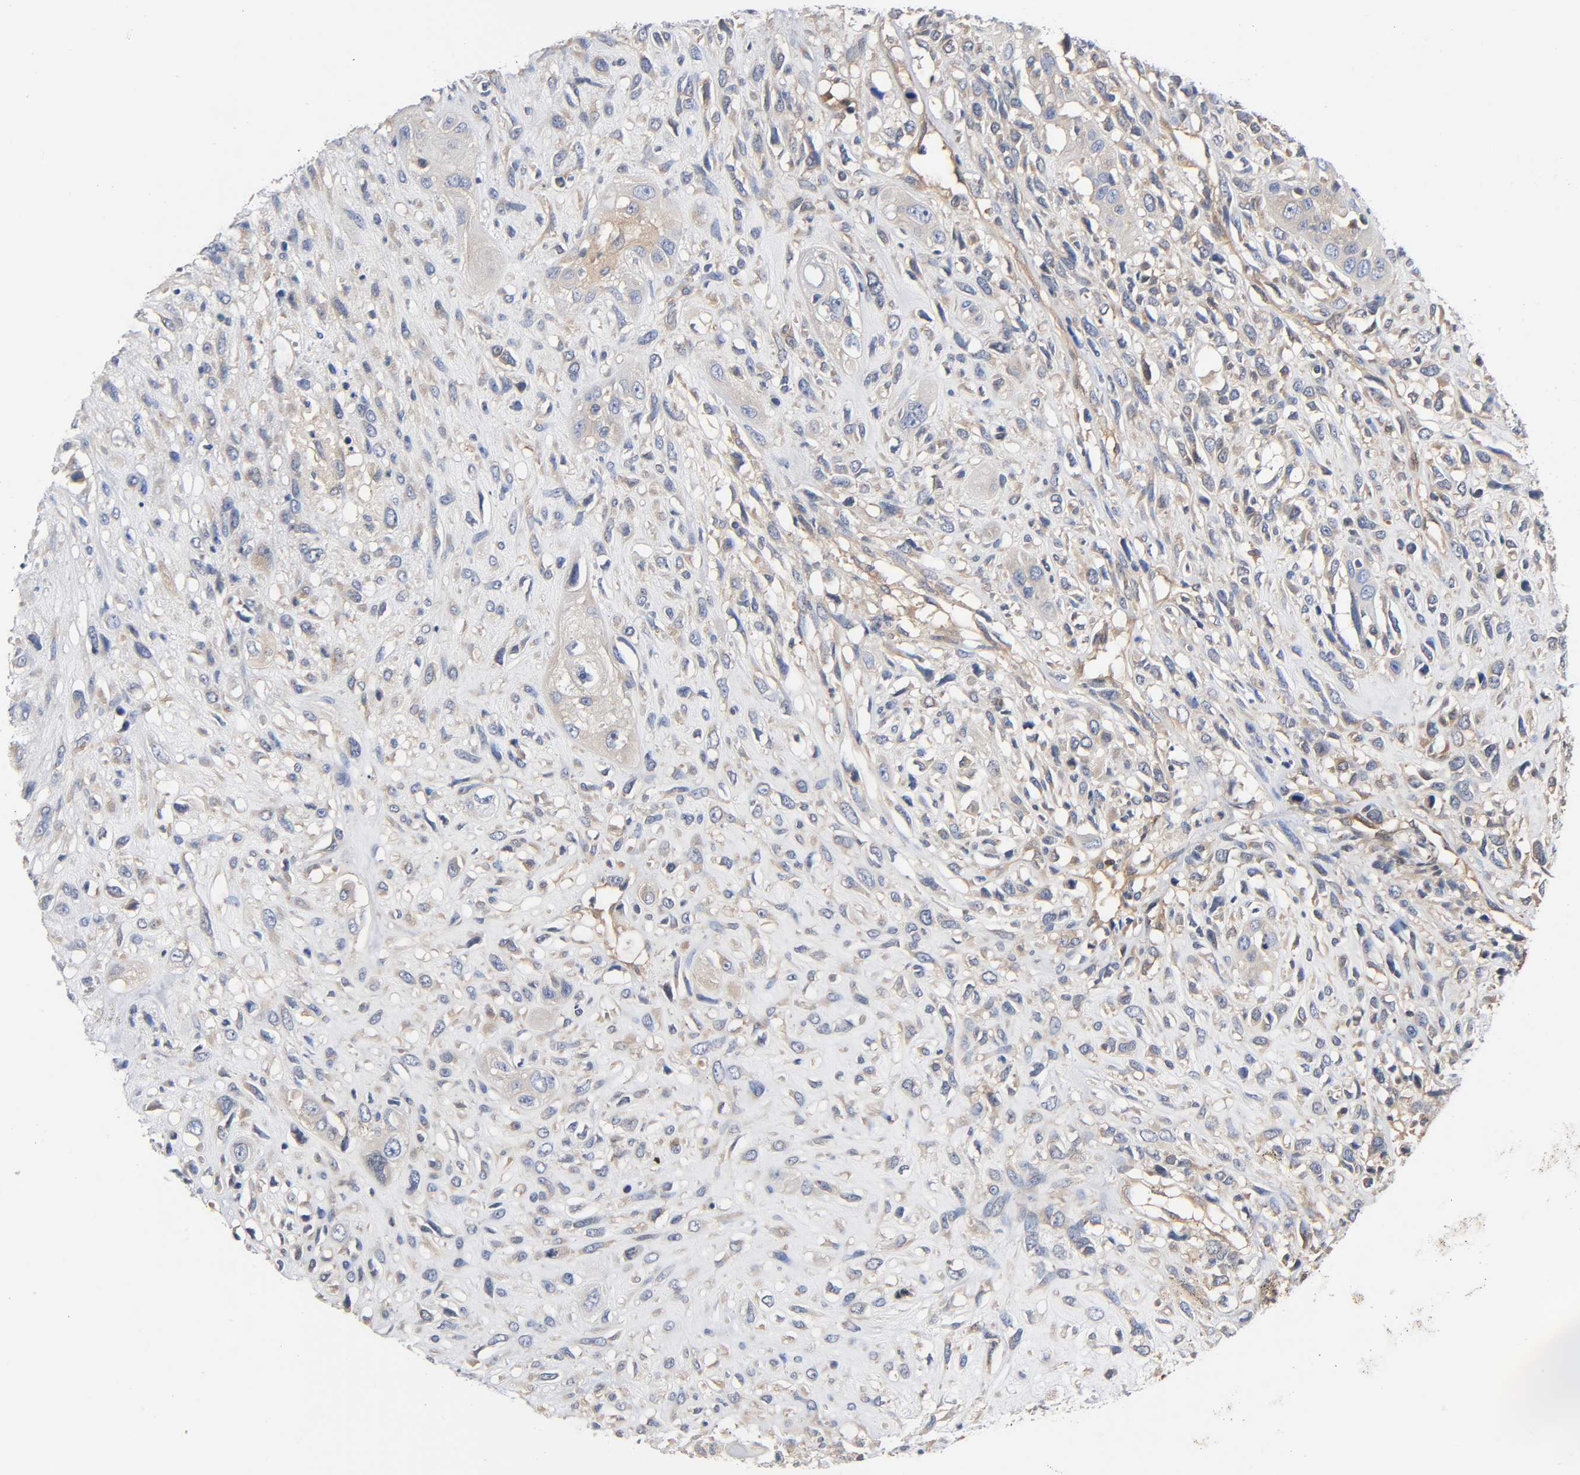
{"staining": {"intensity": "weak", "quantity": "<25%", "location": "cytoplasmic/membranous"}, "tissue": "head and neck cancer", "cell_type": "Tumor cells", "image_type": "cancer", "snomed": [{"axis": "morphology", "description": "Necrosis, NOS"}, {"axis": "morphology", "description": "Neoplasm, malignant, NOS"}, {"axis": "topography", "description": "Salivary gland"}, {"axis": "topography", "description": "Head-Neck"}], "caption": "DAB (3,3'-diaminobenzidine) immunohistochemical staining of human head and neck neoplasm (malignant) exhibits no significant expression in tumor cells.", "gene": "PRKAB1", "patient": {"sex": "male", "age": 43}}